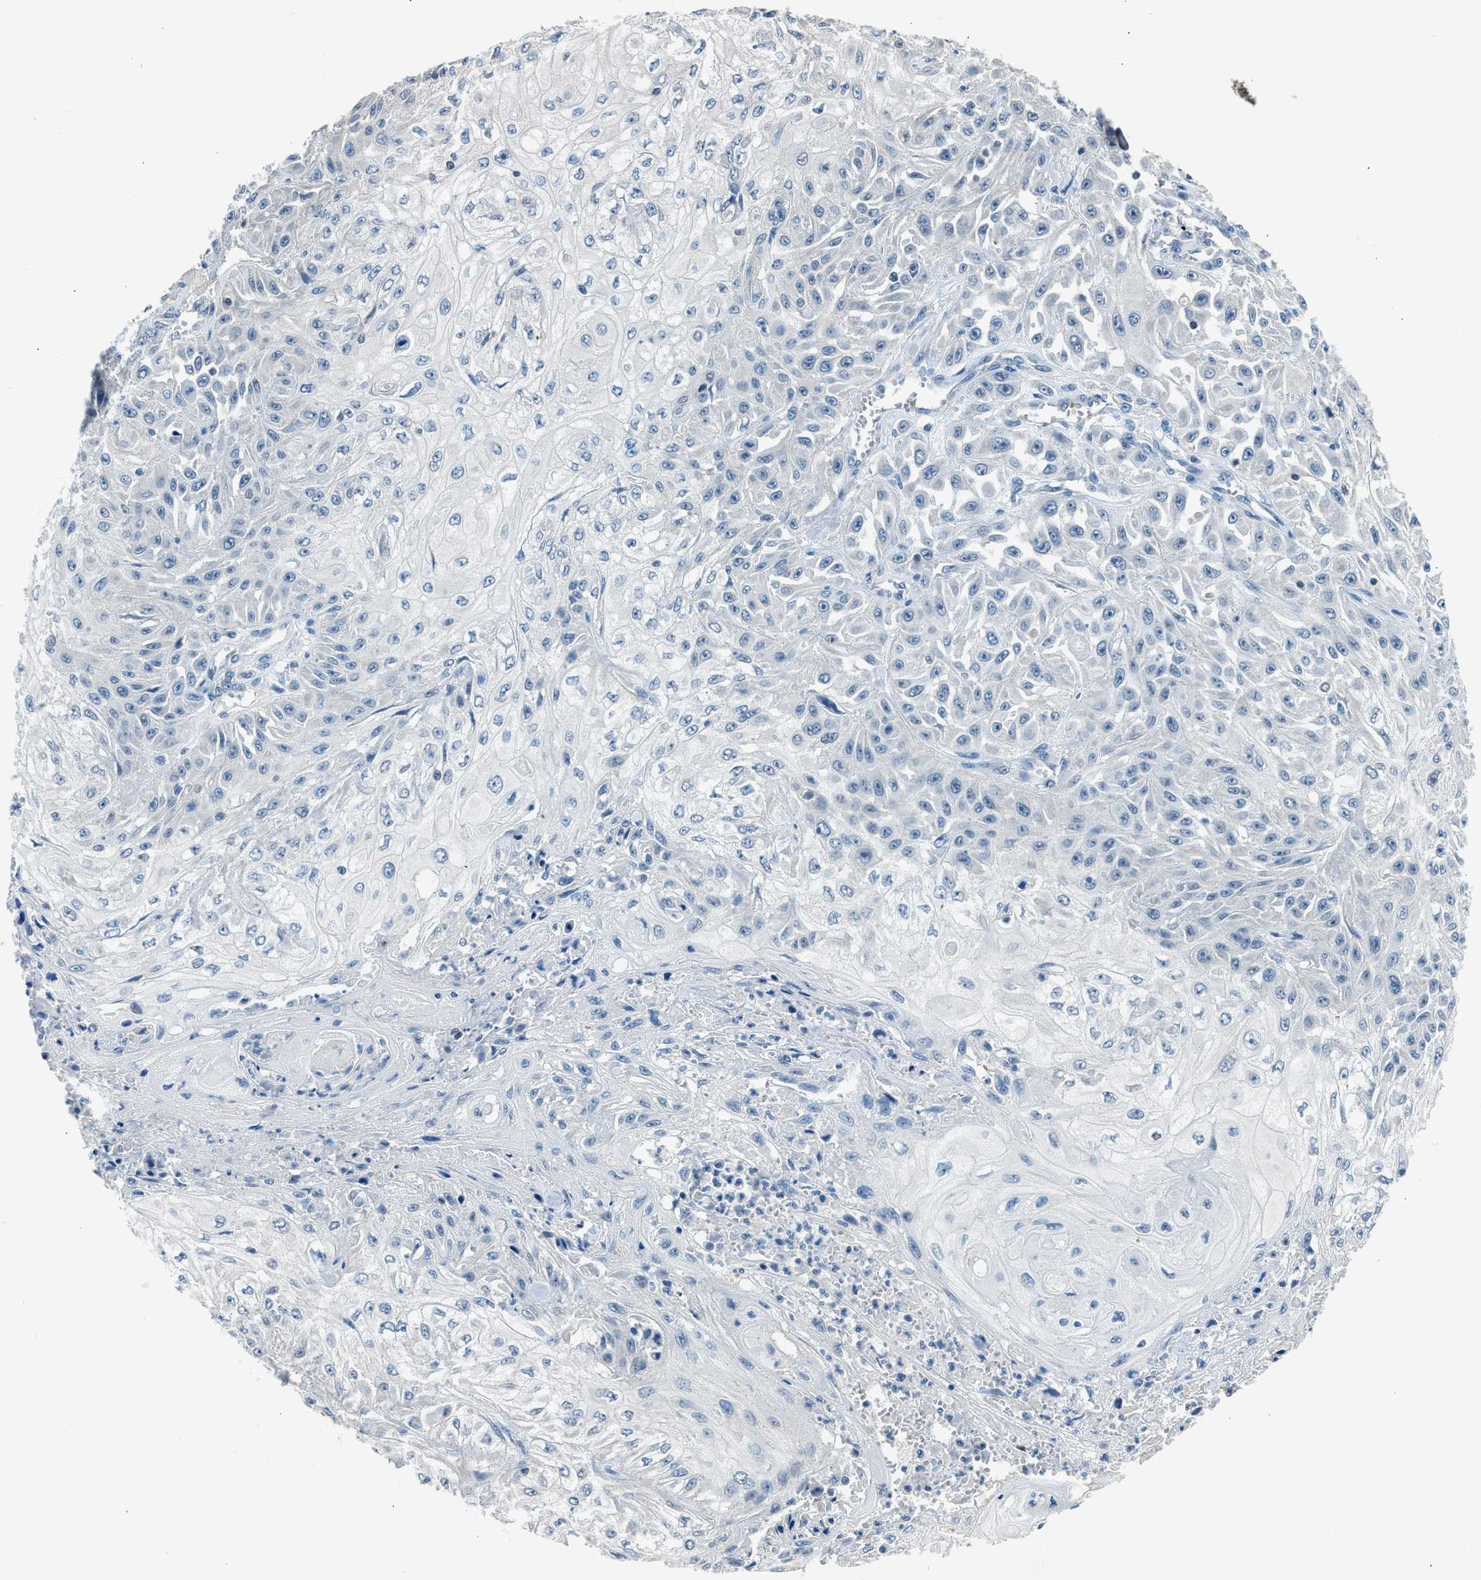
{"staining": {"intensity": "negative", "quantity": "none", "location": "none"}, "tissue": "skin cancer", "cell_type": "Tumor cells", "image_type": "cancer", "snomed": [{"axis": "morphology", "description": "Squamous cell carcinoma, NOS"}, {"axis": "morphology", "description": "Squamous cell carcinoma, metastatic, NOS"}, {"axis": "topography", "description": "Skin"}, {"axis": "topography", "description": "Lymph node"}], "caption": "IHC of human skin squamous cell carcinoma exhibits no staining in tumor cells.", "gene": "LMLN", "patient": {"sex": "male", "age": 75}}